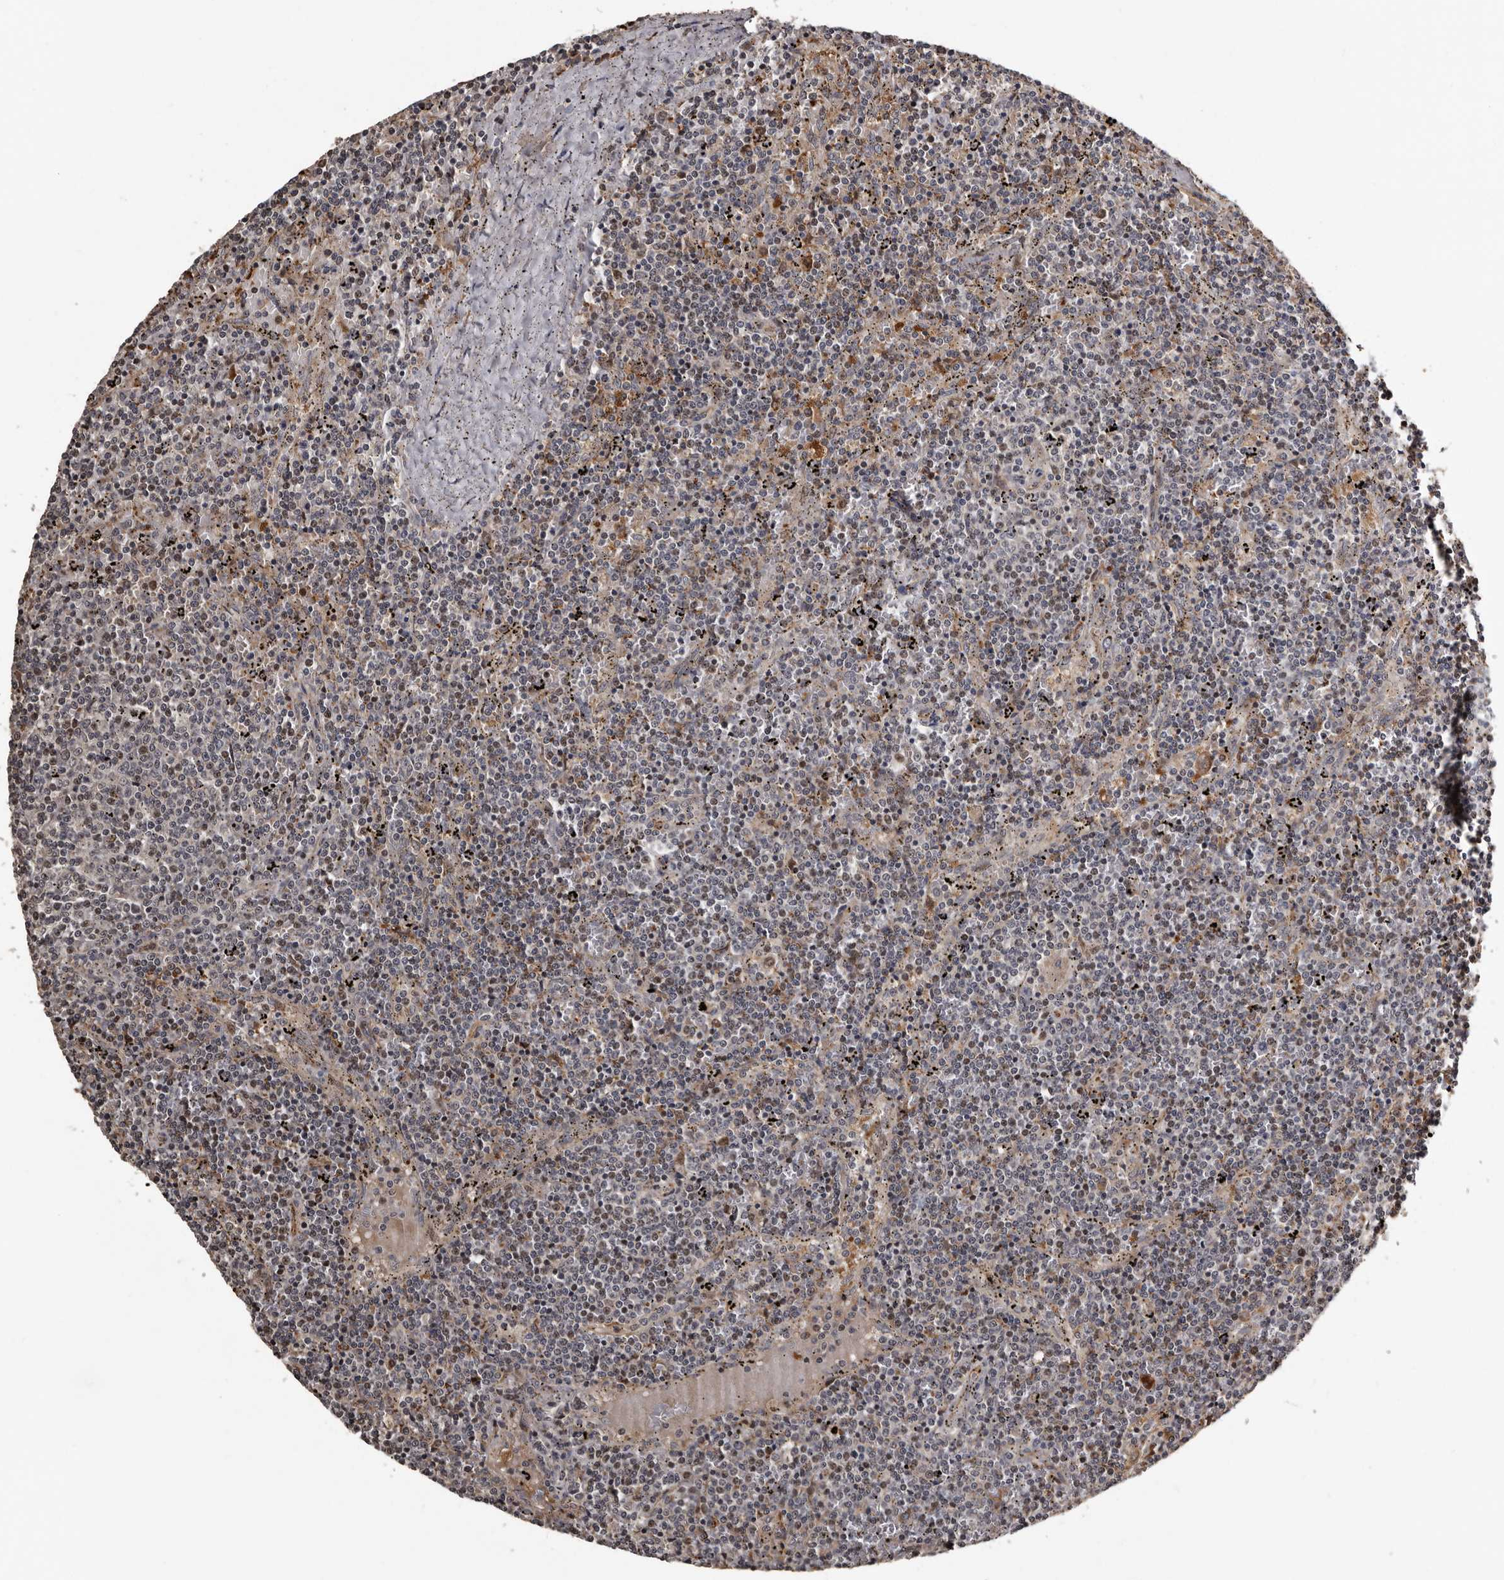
{"staining": {"intensity": "negative", "quantity": "none", "location": "none"}, "tissue": "lymphoma", "cell_type": "Tumor cells", "image_type": "cancer", "snomed": [{"axis": "morphology", "description": "Malignant lymphoma, non-Hodgkin's type, Low grade"}, {"axis": "topography", "description": "Spleen"}], "caption": "Immunohistochemistry of lymphoma reveals no staining in tumor cells.", "gene": "SERTAD4", "patient": {"sex": "female", "age": 50}}